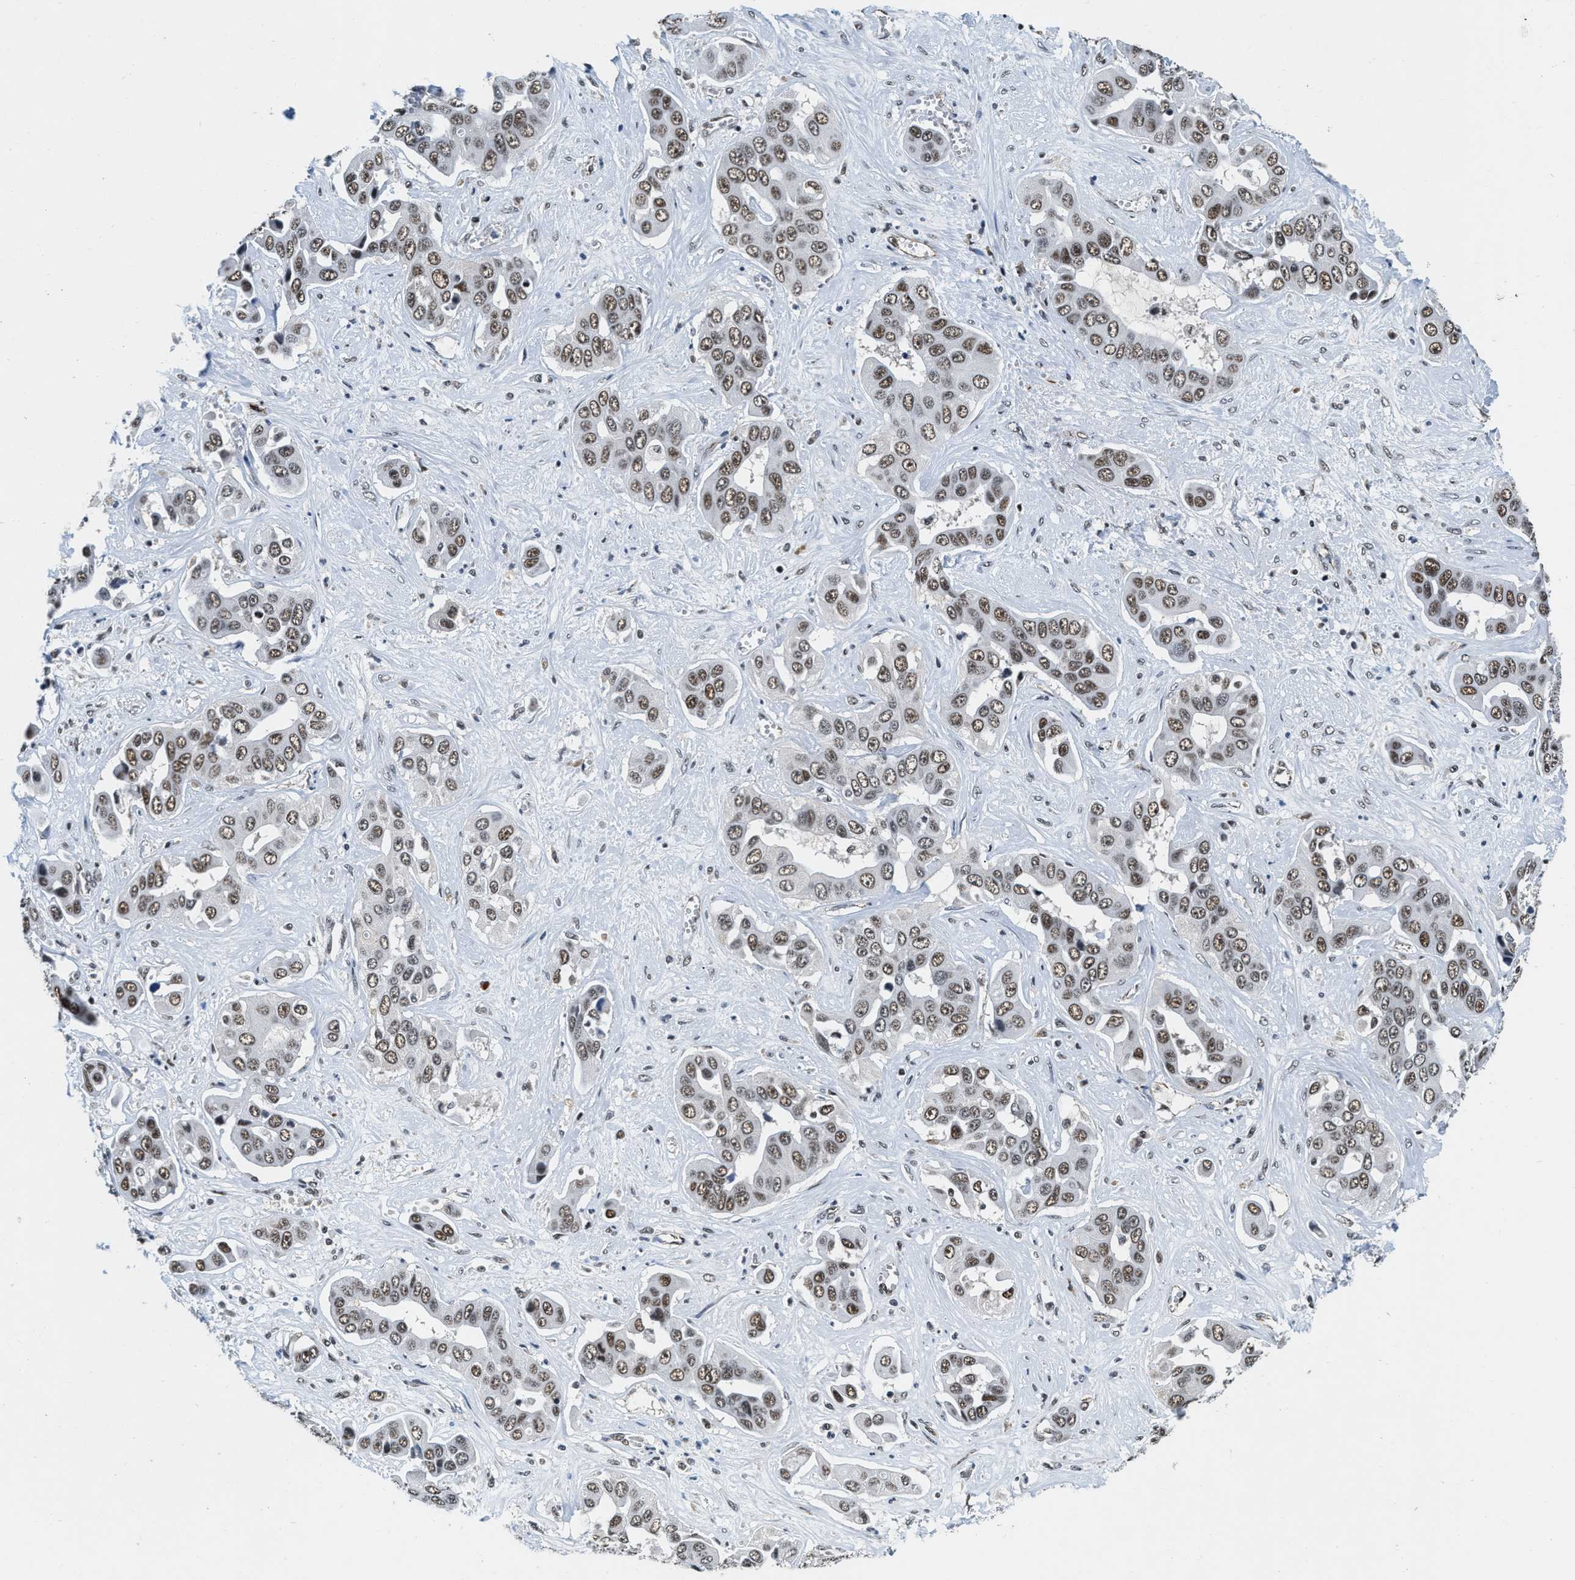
{"staining": {"intensity": "moderate", "quantity": ">75%", "location": "nuclear"}, "tissue": "liver cancer", "cell_type": "Tumor cells", "image_type": "cancer", "snomed": [{"axis": "morphology", "description": "Cholangiocarcinoma"}, {"axis": "topography", "description": "Liver"}], "caption": "This histopathology image exhibits immunohistochemistry (IHC) staining of liver cancer, with medium moderate nuclear positivity in about >75% of tumor cells.", "gene": "CCNE1", "patient": {"sex": "female", "age": 52}}